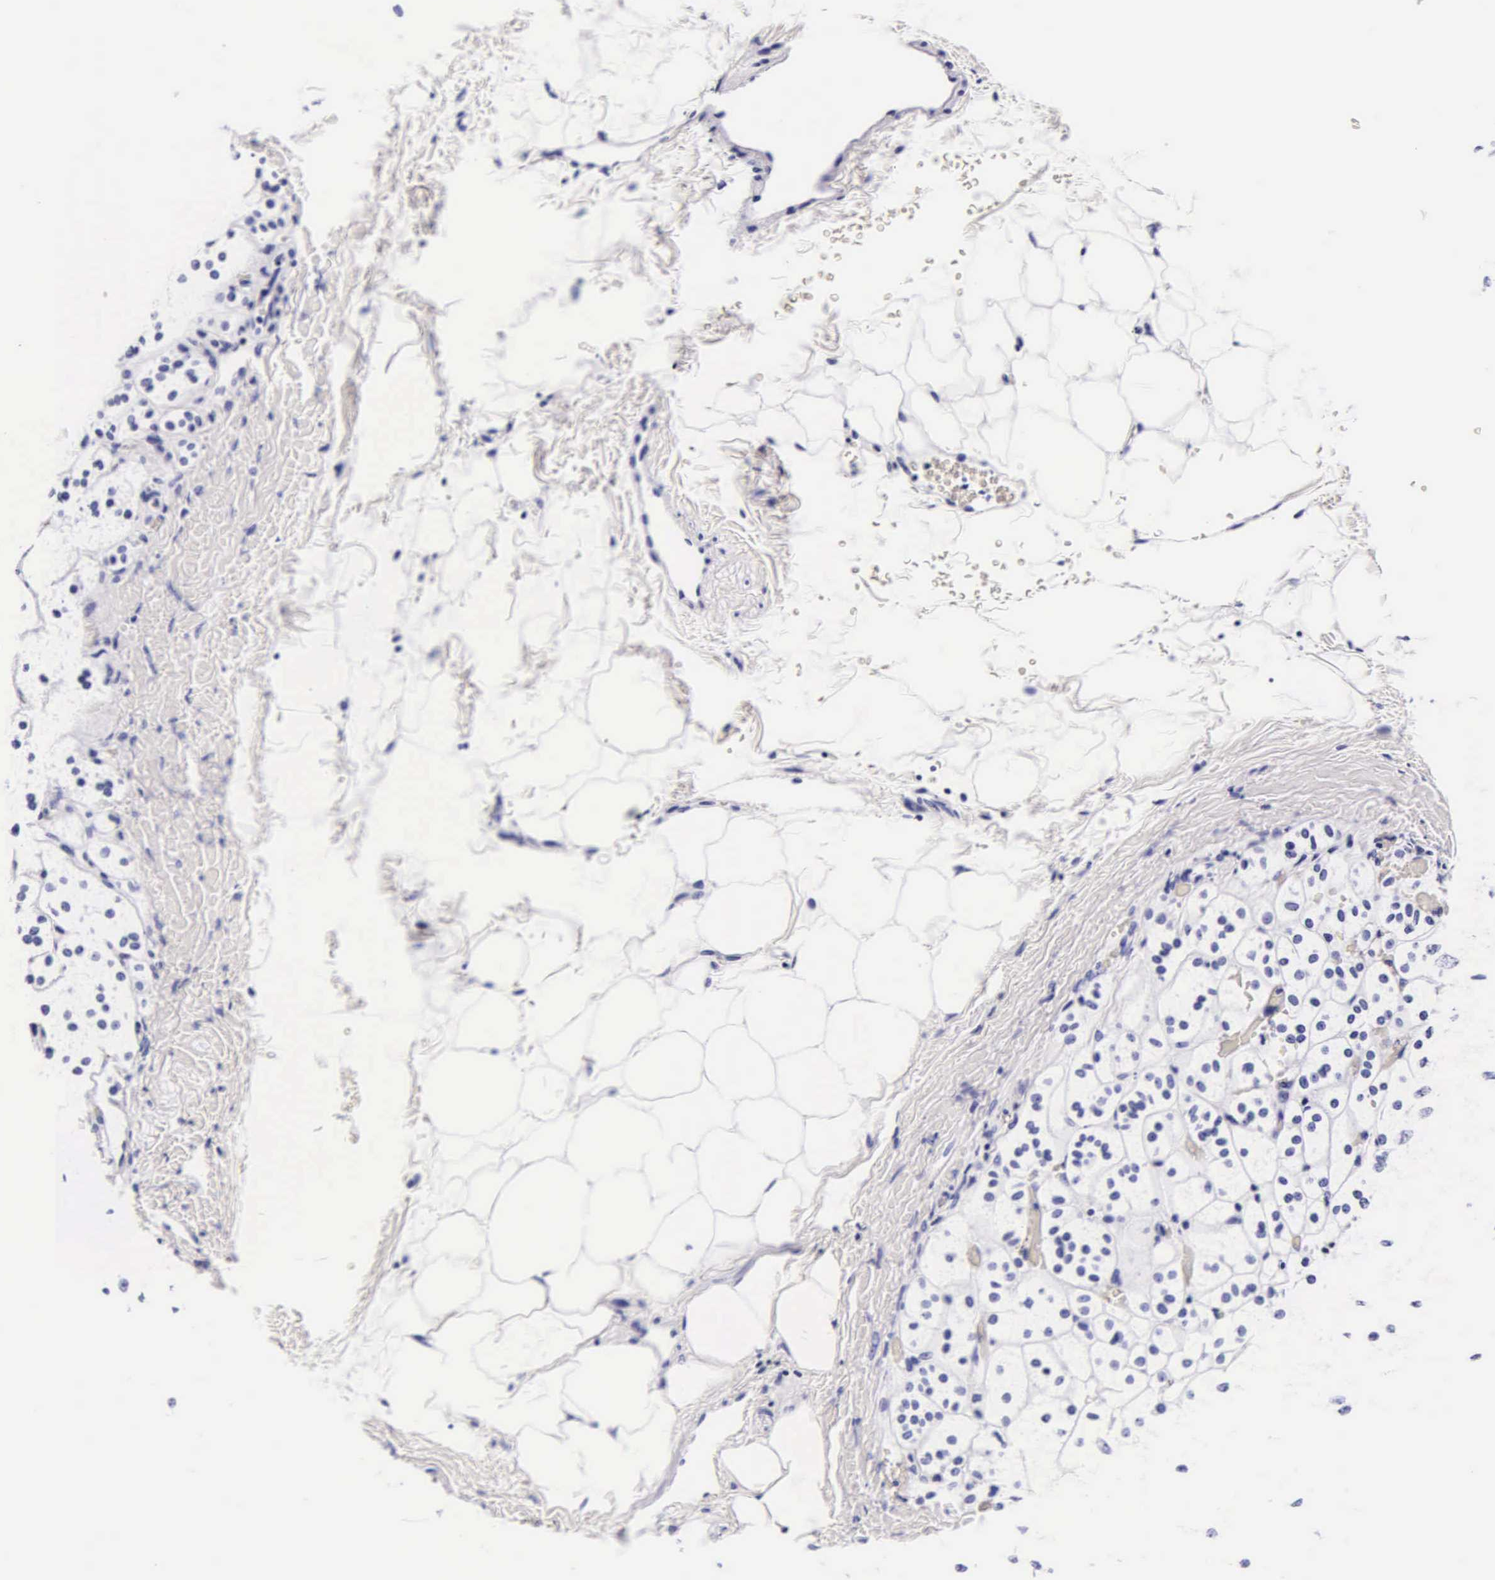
{"staining": {"intensity": "negative", "quantity": "none", "location": "none"}, "tissue": "adrenal gland", "cell_type": "Glandular cells", "image_type": "normal", "snomed": [{"axis": "morphology", "description": "Normal tissue, NOS"}, {"axis": "topography", "description": "Adrenal gland"}], "caption": "Immunohistochemistry (IHC) histopathology image of benign adrenal gland: adrenal gland stained with DAB displays no significant protein positivity in glandular cells. (Brightfield microscopy of DAB (3,3'-diaminobenzidine) immunohistochemistry at high magnification).", "gene": "DGCR2", "patient": {"sex": "male", "age": 53}}